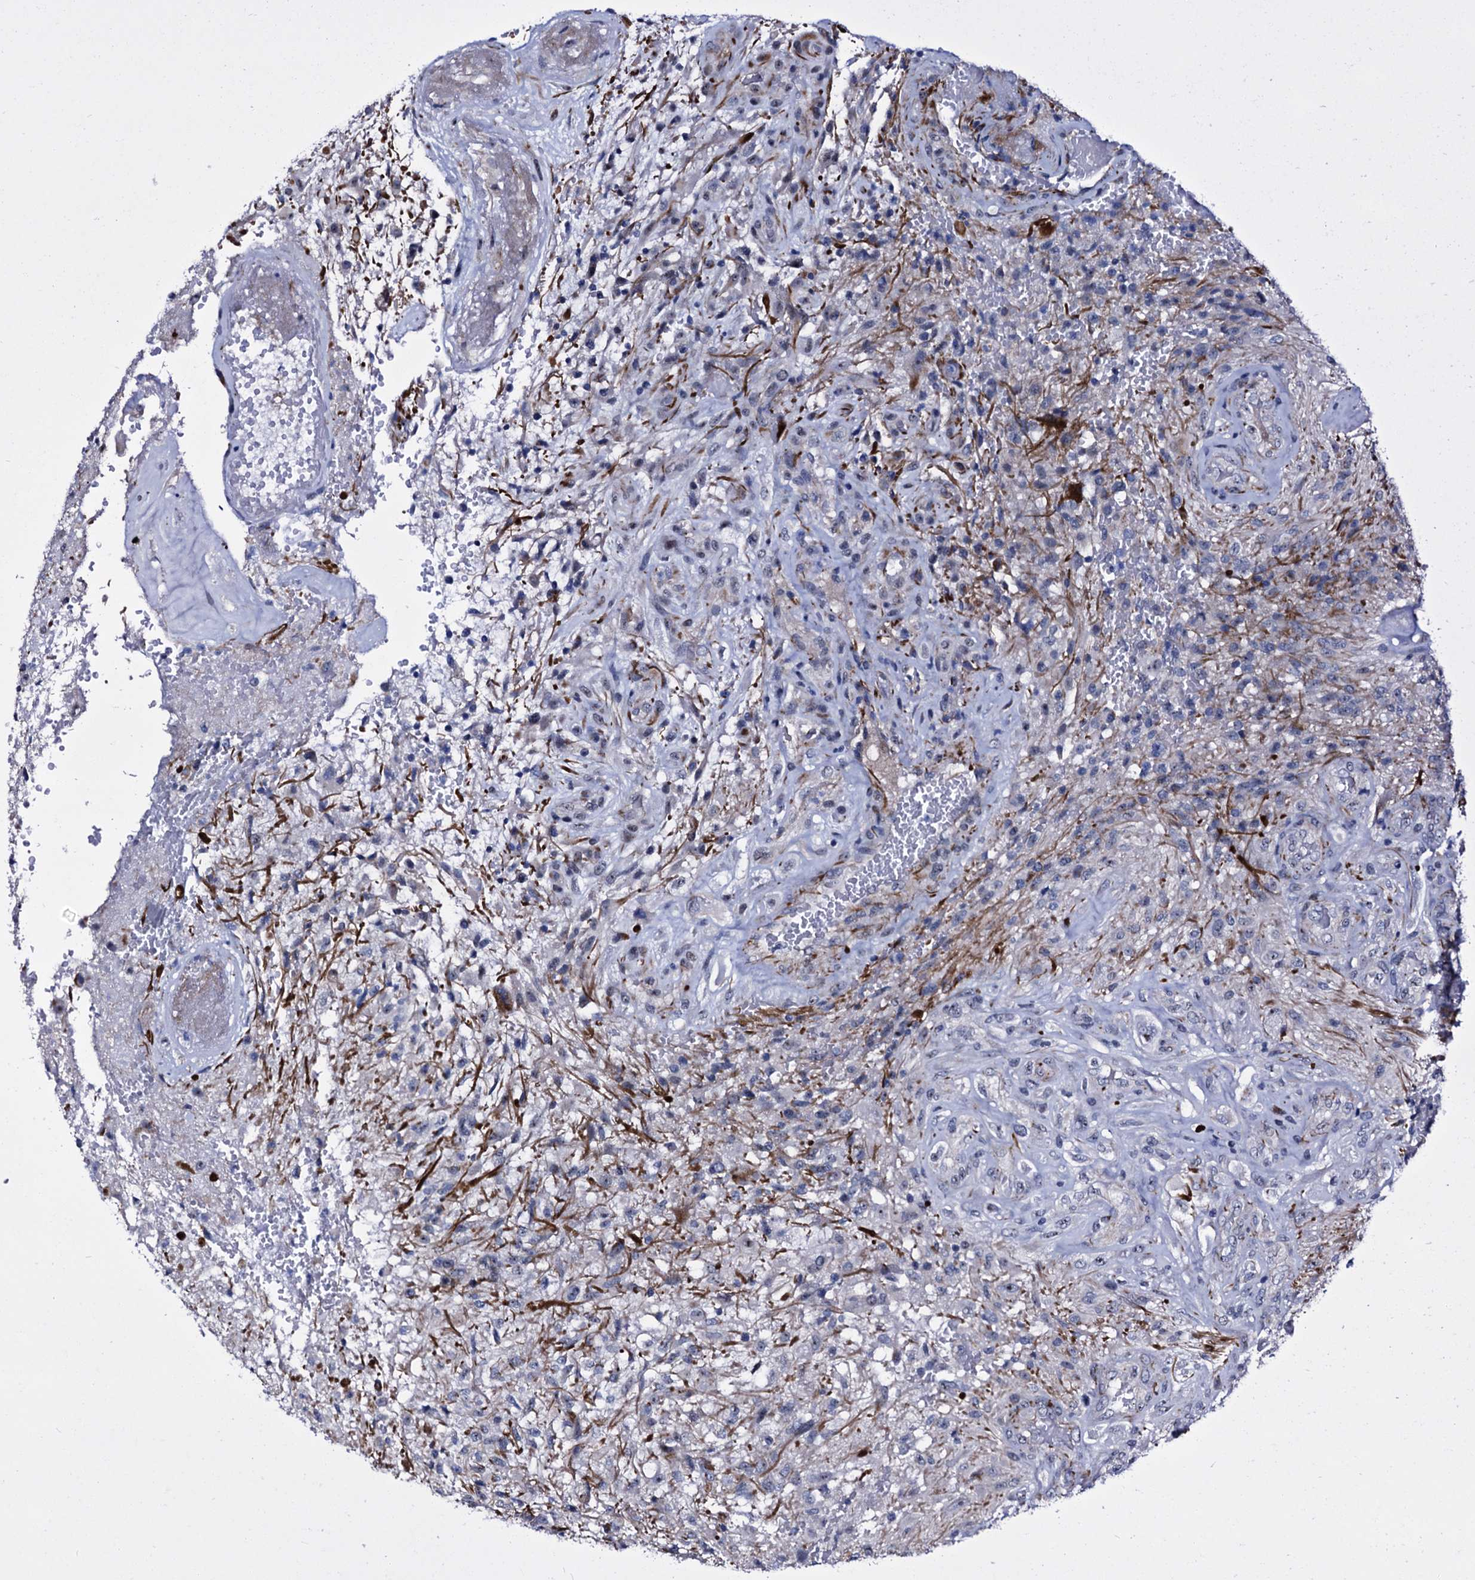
{"staining": {"intensity": "negative", "quantity": "none", "location": "none"}, "tissue": "glioma", "cell_type": "Tumor cells", "image_type": "cancer", "snomed": [{"axis": "morphology", "description": "Glioma, malignant, High grade"}, {"axis": "topography", "description": "Brain"}], "caption": "Immunohistochemical staining of glioma demonstrates no significant positivity in tumor cells. (Brightfield microscopy of DAB (3,3'-diaminobenzidine) immunohistochemistry (IHC) at high magnification).", "gene": "EMG1", "patient": {"sex": "male", "age": 56}}